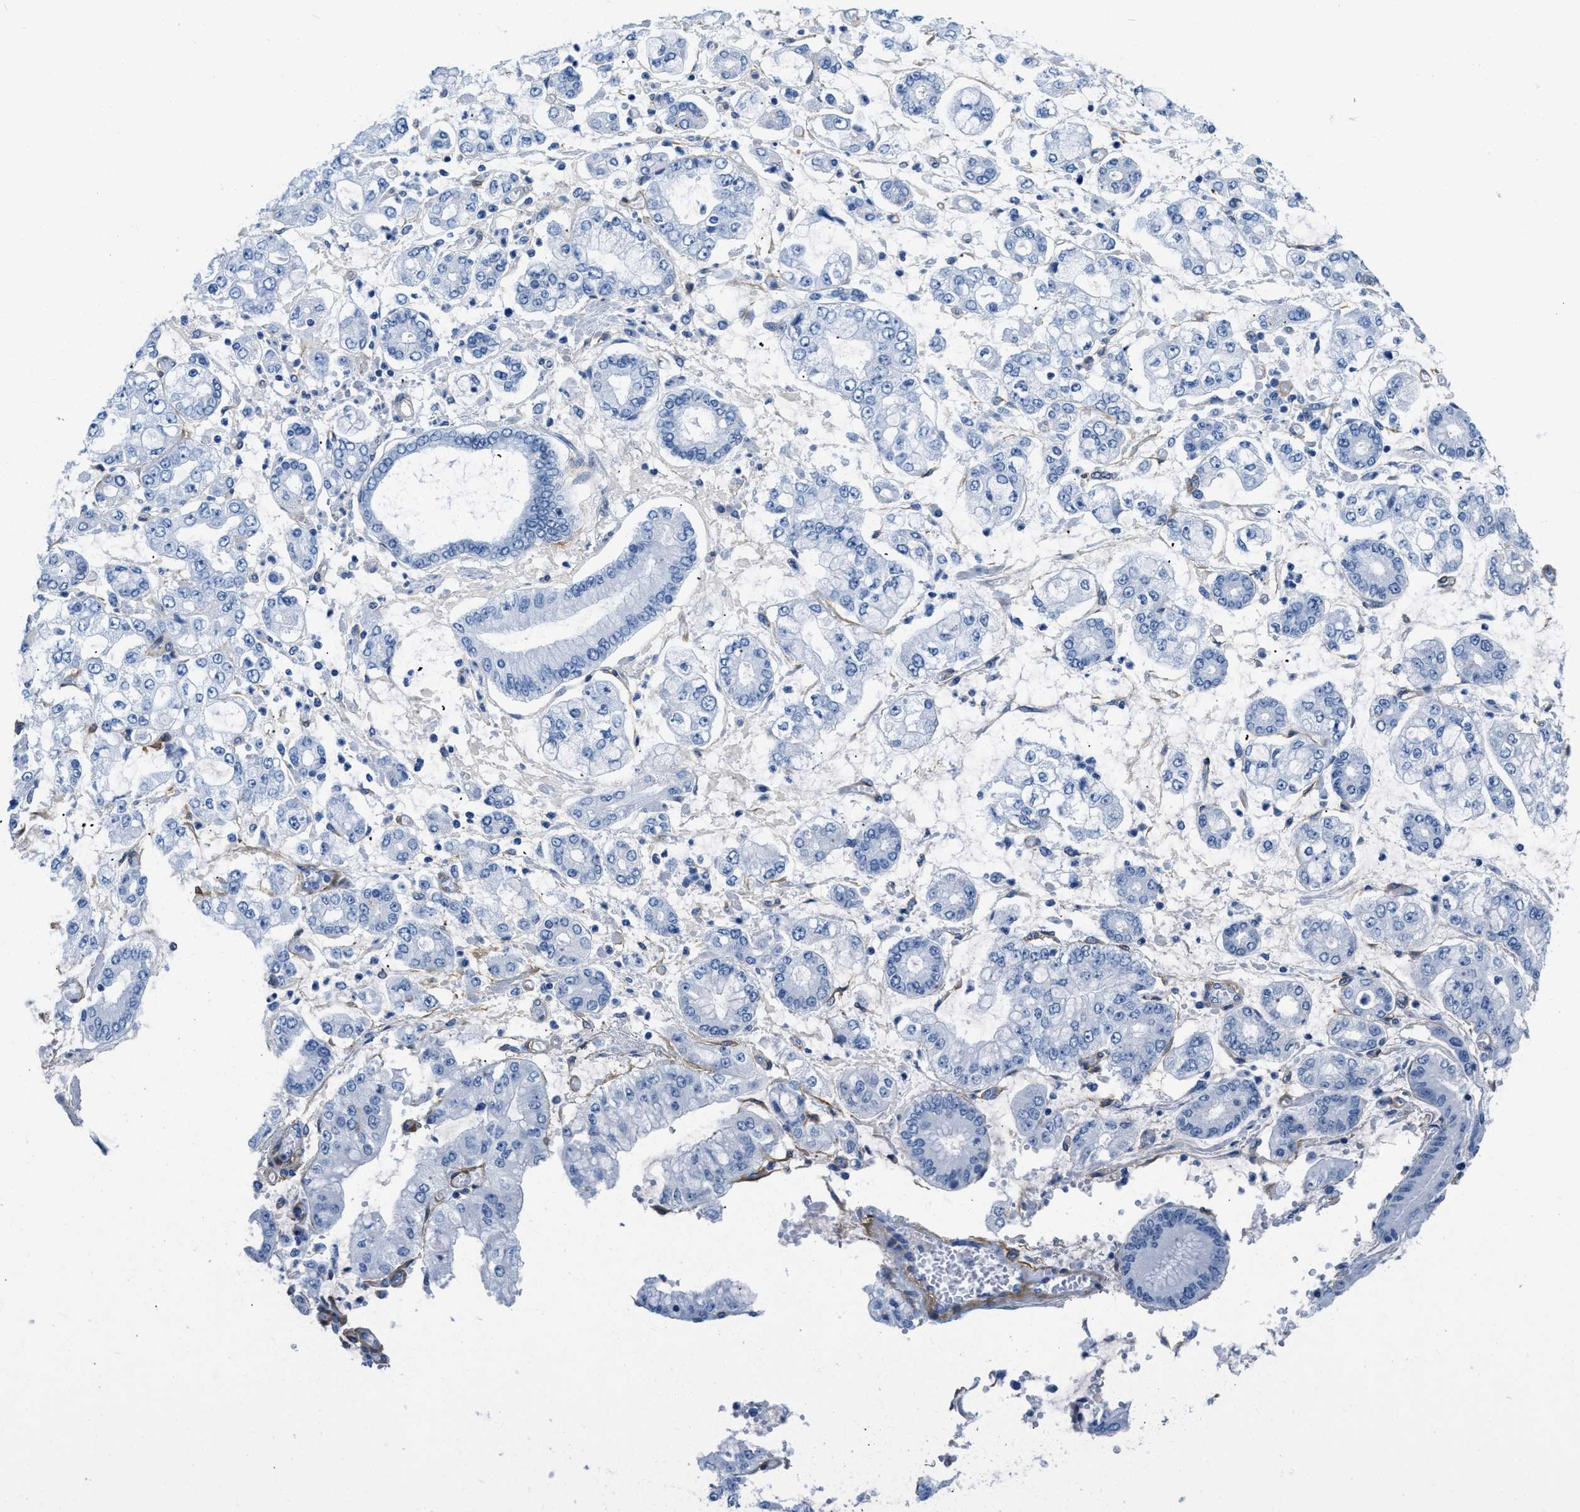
{"staining": {"intensity": "negative", "quantity": "none", "location": "none"}, "tissue": "stomach cancer", "cell_type": "Tumor cells", "image_type": "cancer", "snomed": [{"axis": "morphology", "description": "Adenocarcinoma, NOS"}, {"axis": "topography", "description": "Stomach"}], "caption": "A histopathology image of human stomach cancer (adenocarcinoma) is negative for staining in tumor cells.", "gene": "PDGFRB", "patient": {"sex": "male", "age": 76}}